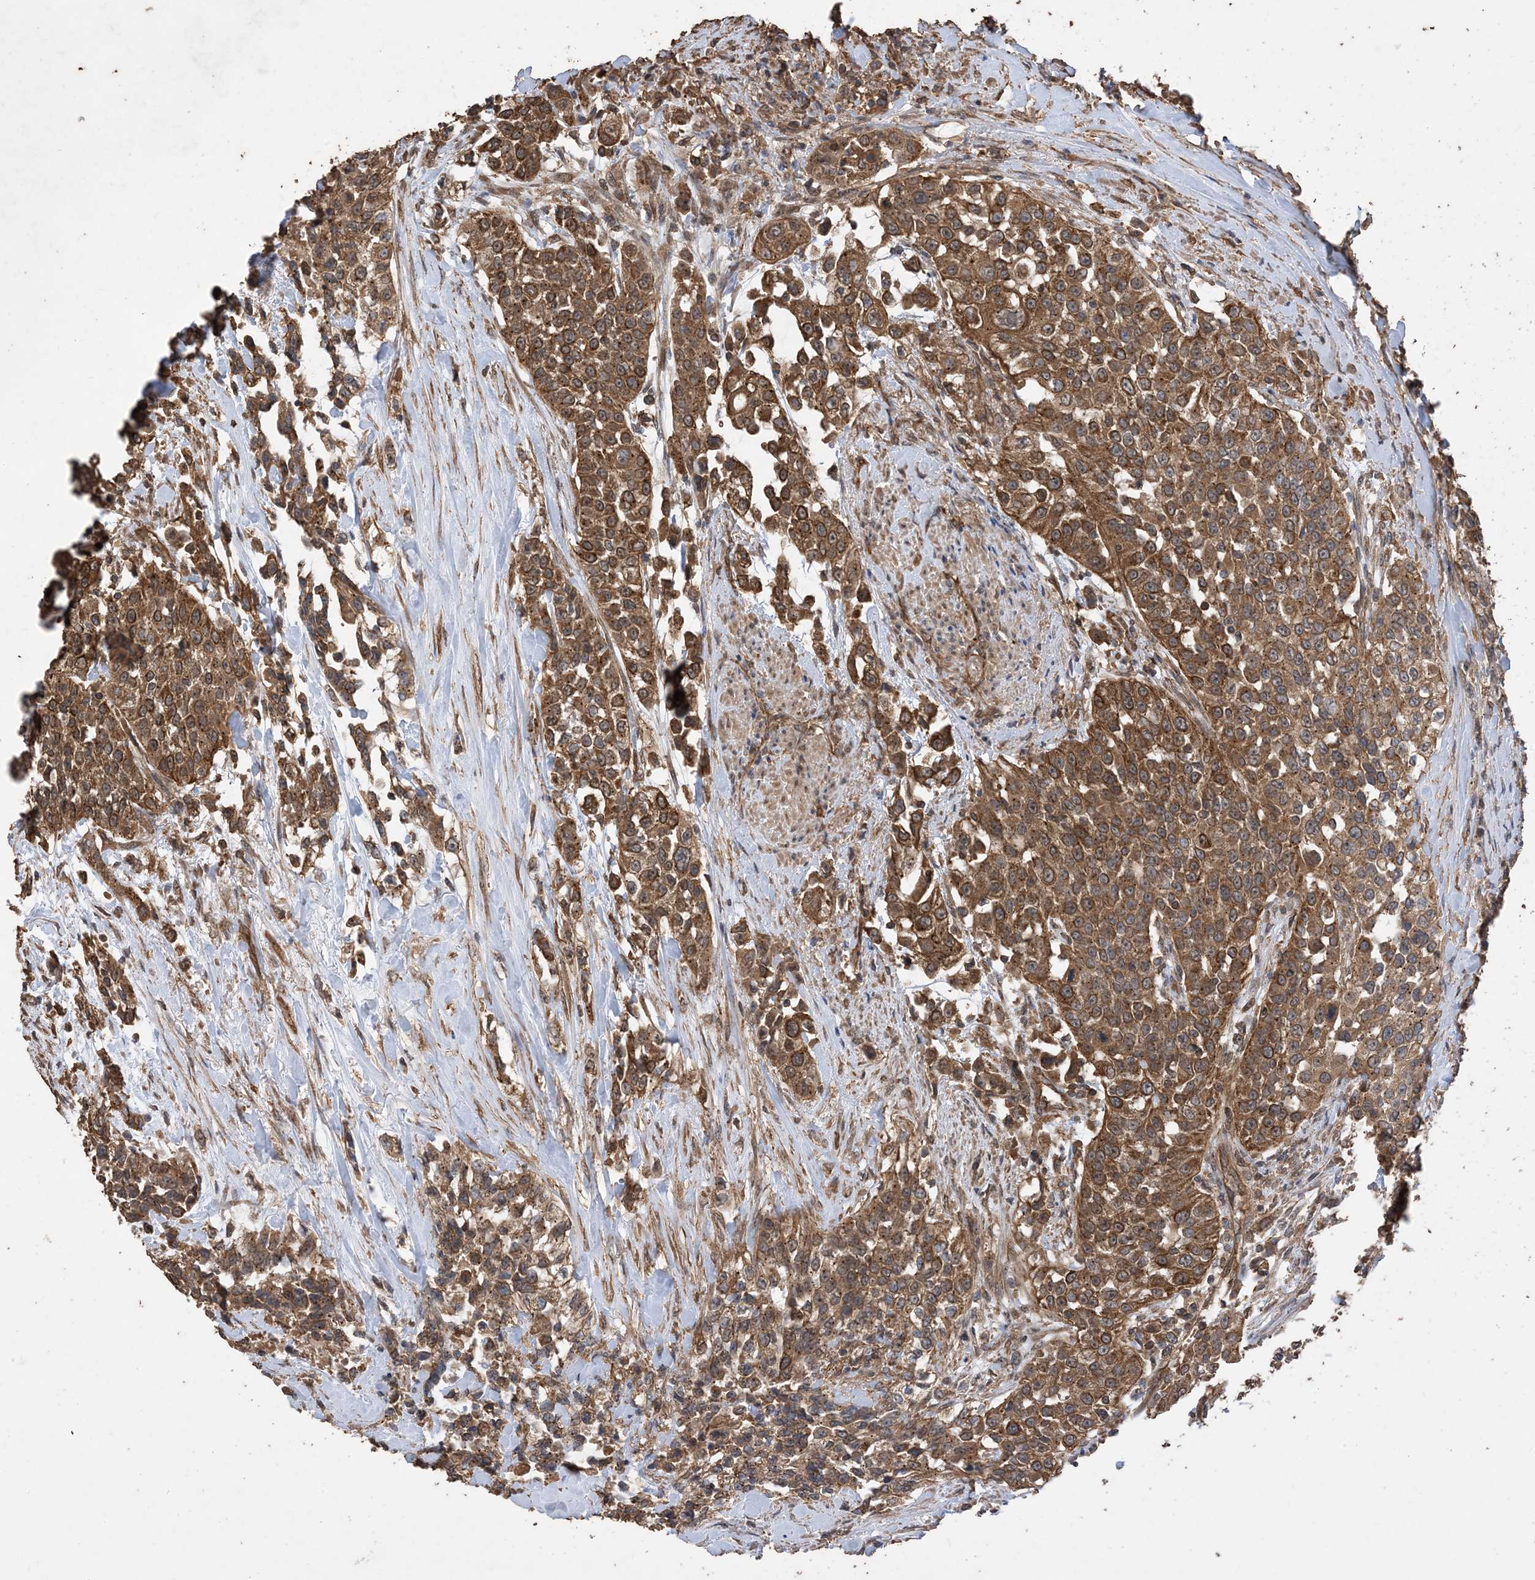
{"staining": {"intensity": "moderate", "quantity": ">75%", "location": "cytoplasmic/membranous"}, "tissue": "urothelial cancer", "cell_type": "Tumor cells", "image_type": "cancer", "snomed": [{"axis": "morphology", "description": "Urothelial carcinoma, High grade"}, {"axis": "topography", "description": "Urinary bladder"}], "caption": "Protein expression analysis of human urothelial cancer reveals moderate cytoplasmic/membranous expression in approximately >75% of tumor cells. Nuclei are stained in blue.", "gene": "ZKSCAN5", "patient": {"sex": "female", "age": 80}}